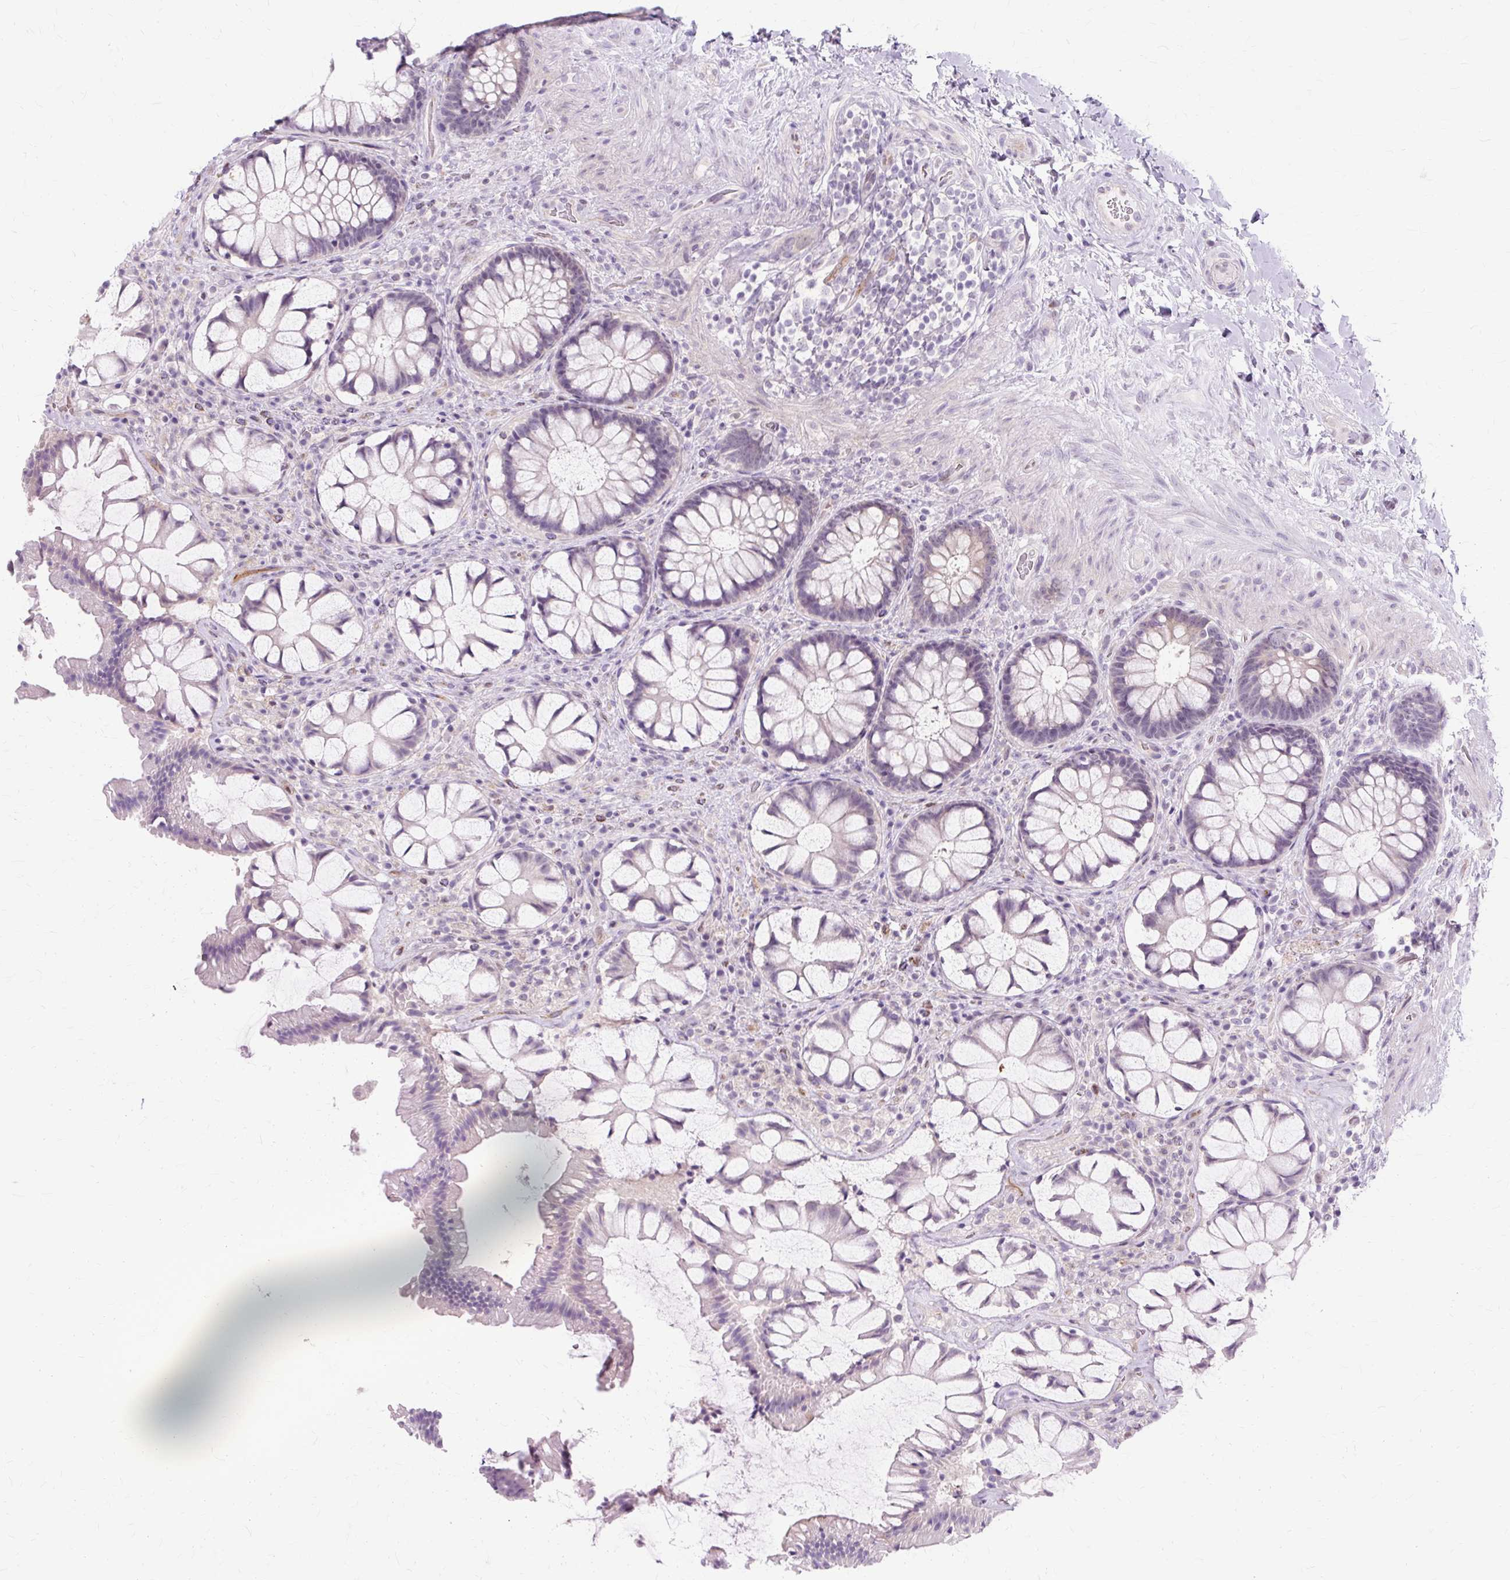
{"staining": {"intensity": "weak", "quantity": "<25%", "location": "cytoplasmic/membranous"}, "tissue": "rectum", "cell_type": "Glandular cells", "image_type": "normal", "snomed": [{"axis": "morphology", "description": "Normal tissue, NOS"}, {"axis": "topography", "description": "Rectum"}], "caption": "Immunohistochemistry (IHC) histopathology image of benign rectum: human rectum stained with DAB demonstrates no significant protein staining in glandular cells.", "gene": "ZNF35", "patient": {"sex": "female", "age": 58}}